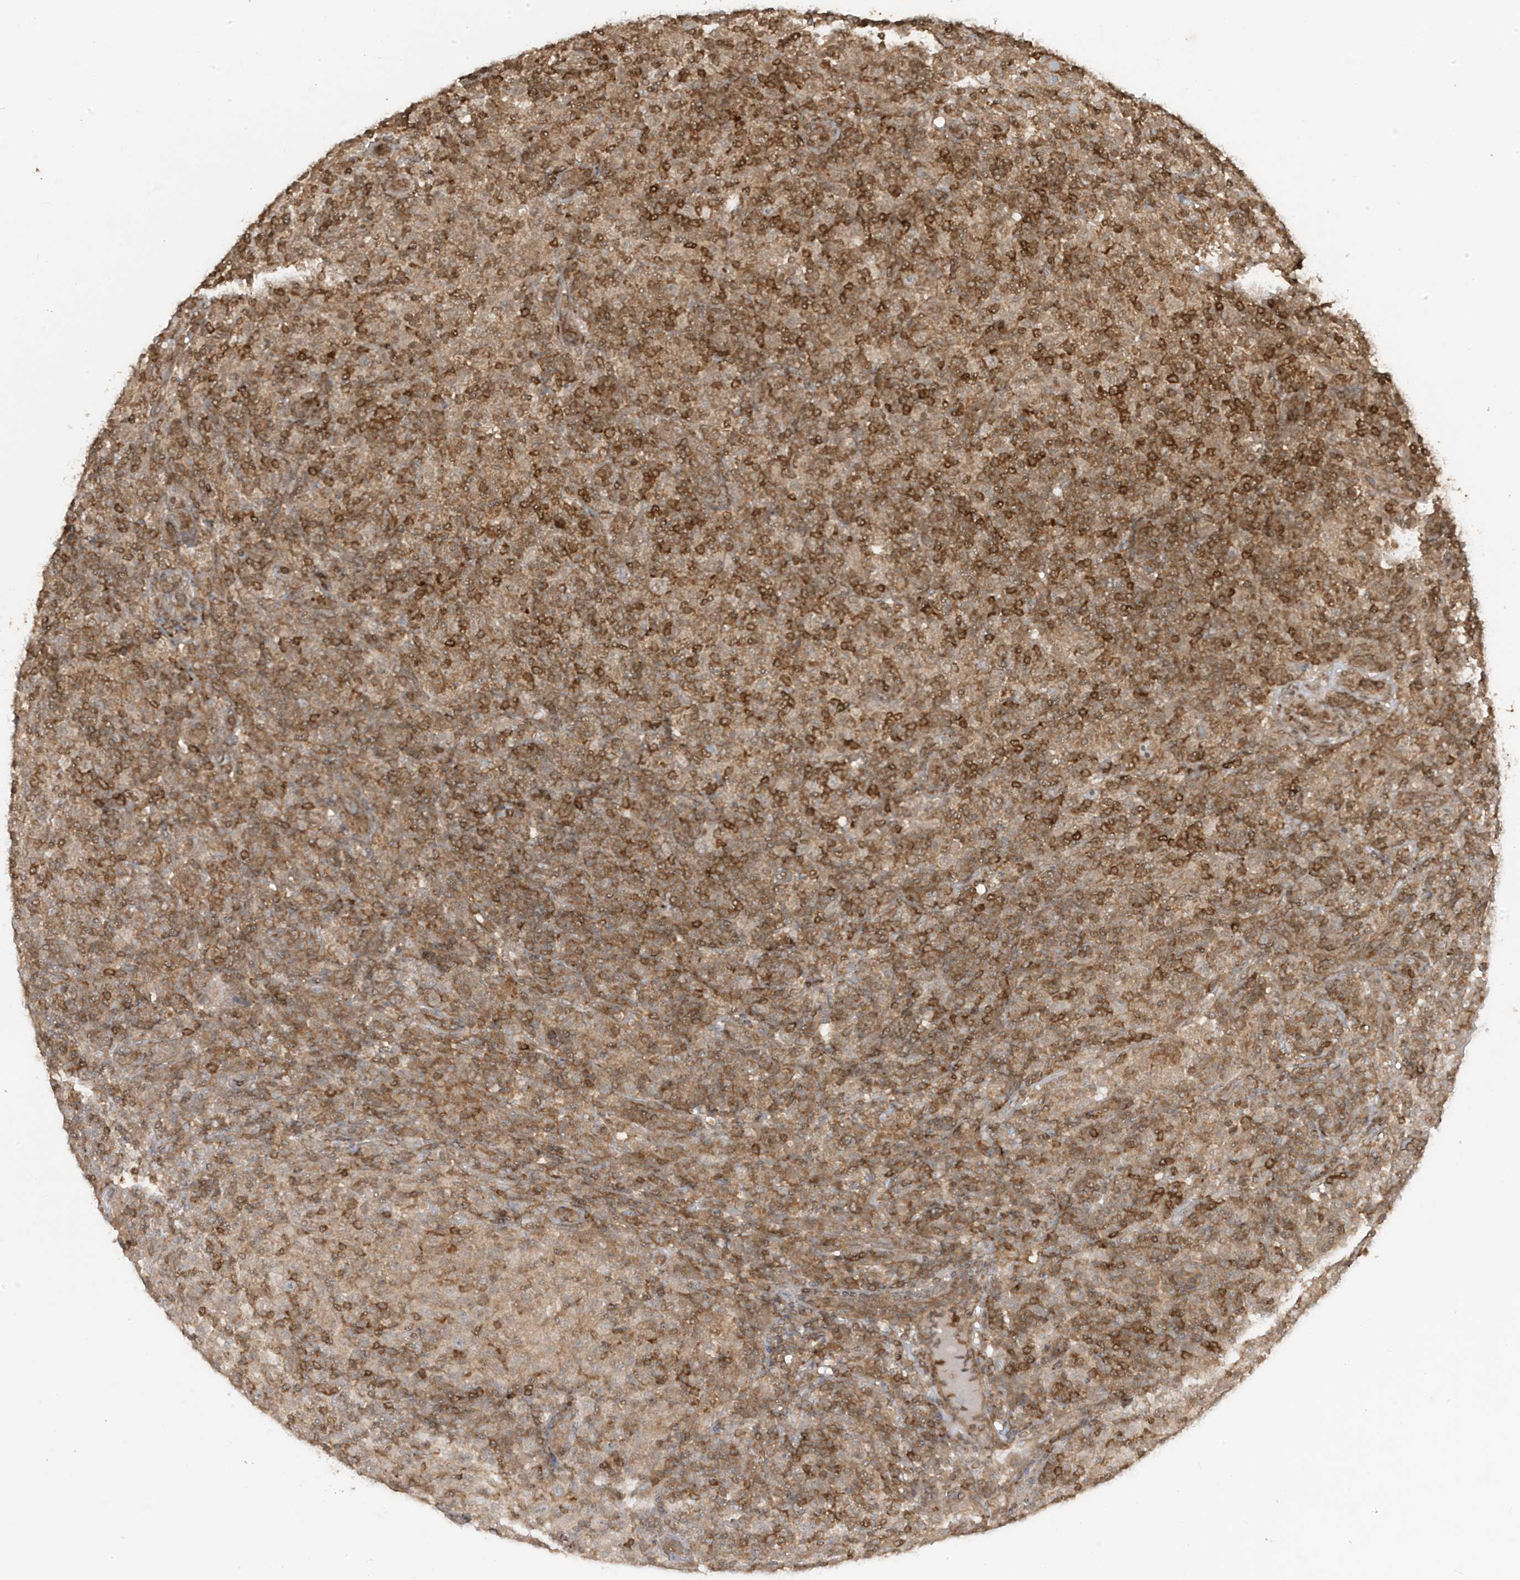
{"staining": {"intensity": "weak", "quantity": "<25%", "location": "cytoplasmic/membranous"}, "tissue": "lymphoma", "cell_type": "Tumor cells", "image_type": "cancer", "snomed": [{"axis": "morphology", "description": "Hodgkin's disease, NOS"}, {"axis": "topography", "description": "Lymph node"}], "caption": "Micrograph shows no protein expression in tumor cells of lymphoma tissue.", "gene": "ASAP1", "patient": {"sex": "male", "age": 70}}